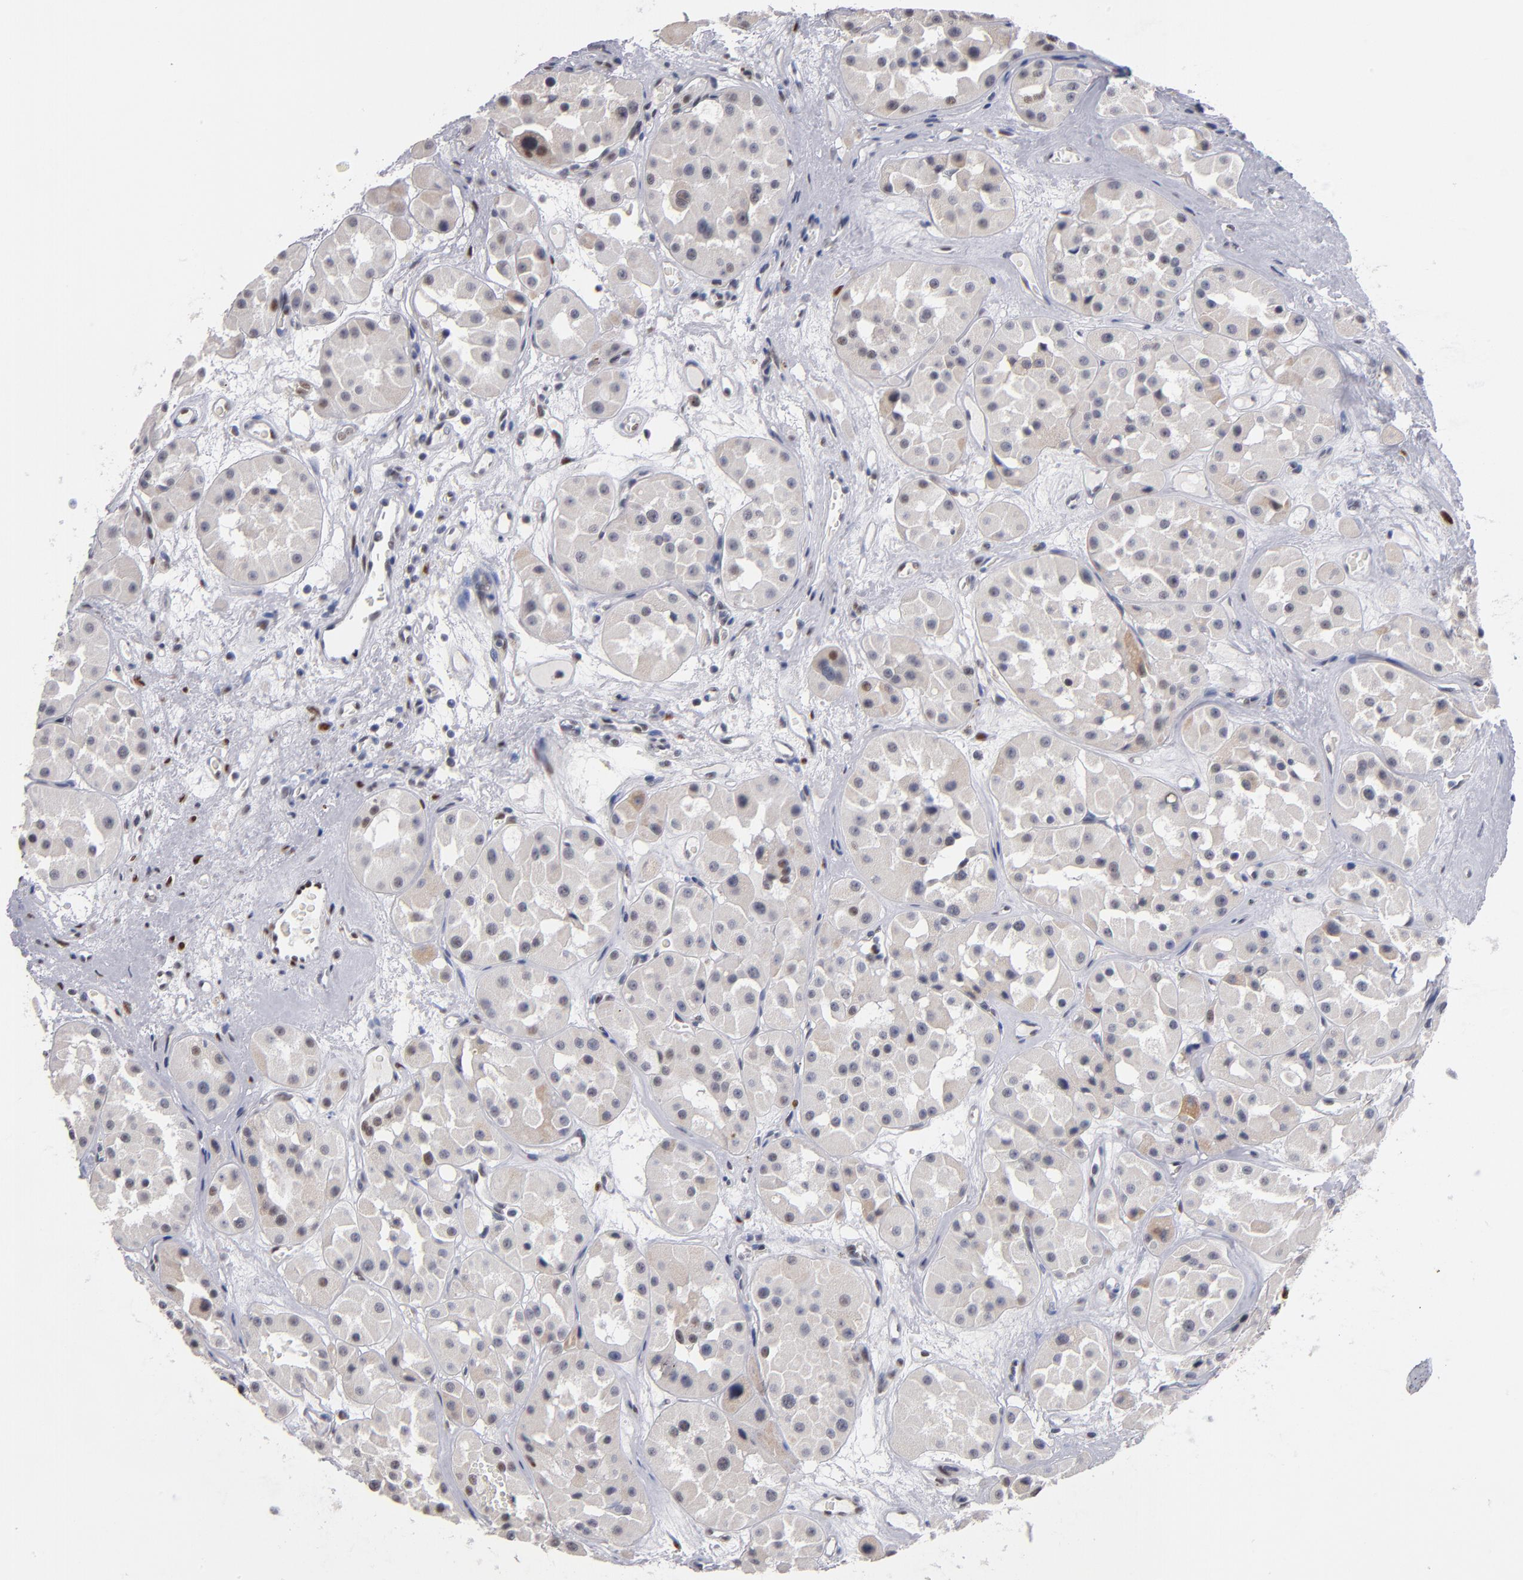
{"staining": {"intensity": "moderate", "quantity": "<25%", "location": "cytoplasmic/membranous"}, "tissue": "renal cancer", "cell_type": "Tumor cells", "image_type": "cancer", "snomed": [{"axis": "morphology", "description": "Adenocarcinoma, uncertain malignant potential"}, {"axis": "topography", "description": "Kidney"}], "caption": "DAB (3,3'-diaminobenzidine) immunohistochemical staining of adenocarcinoma,  uncertain malignant potential (renal) exhibits moderate cytoplasmic/membranous protein staining in approximately <25% of tumor cells. (brown staining indicates protein expression, while blue staining denotes nuclei).", "gene": "MN1", "patient": {"sex": "male", "age": 63}}